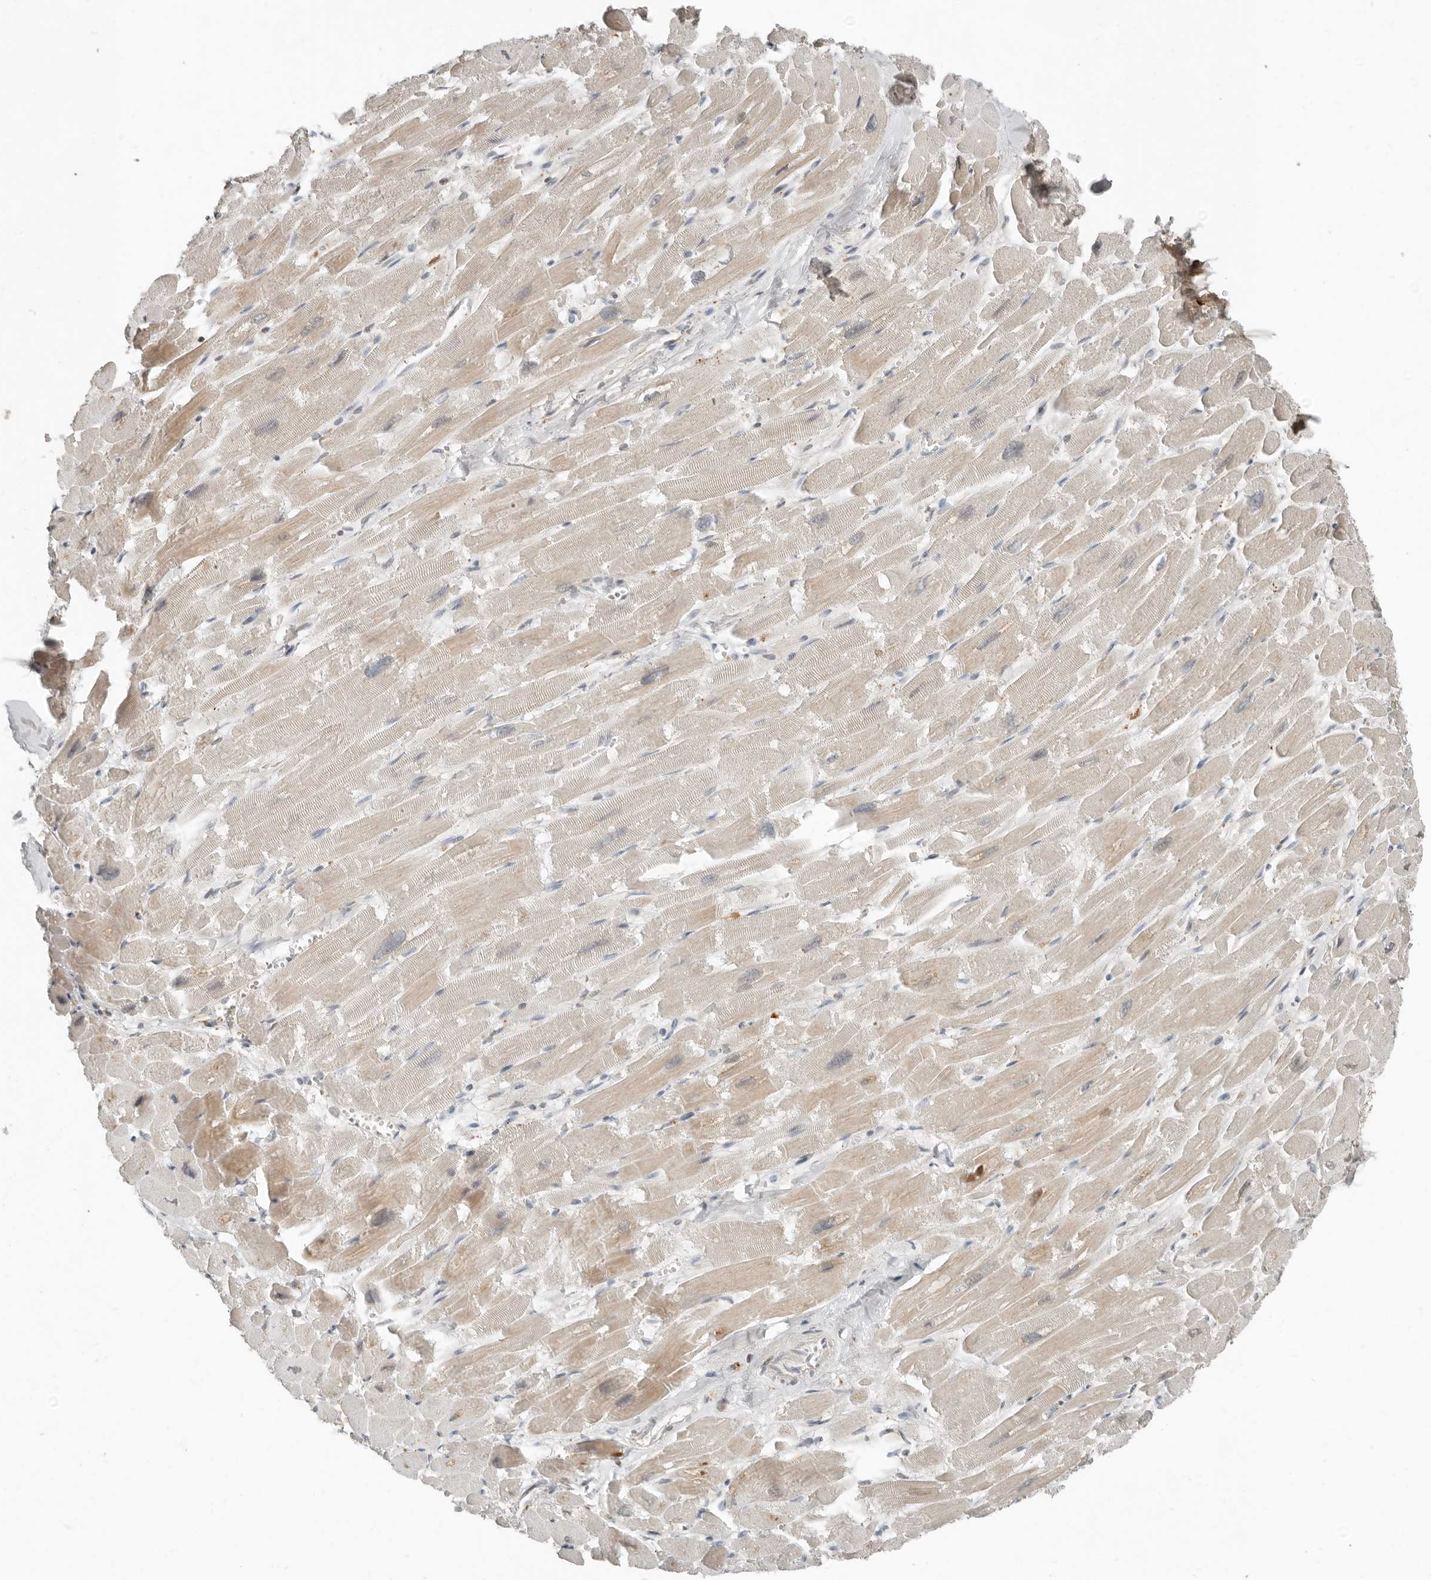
{"staining": {"intensity": "weak", "quantity": ">75%", "location": "cytoplasmic/membranous"}, "tissue": "heart muscle", "cell_type": "Cardiomyocytes", "image_type": "normal", "snomed": [{"axis": "morphology", "description": "Normal tissue, NOS"}, {"axis": "topography", "description": "Heart"}], "caption": "Protein staining of normal heart muscle displays weak cytoplasmic/membranous expression in approximately >75% of cardiomyocytes.", "gene": "KLHL38", "patient": {"sex": "male", "age": 54}}